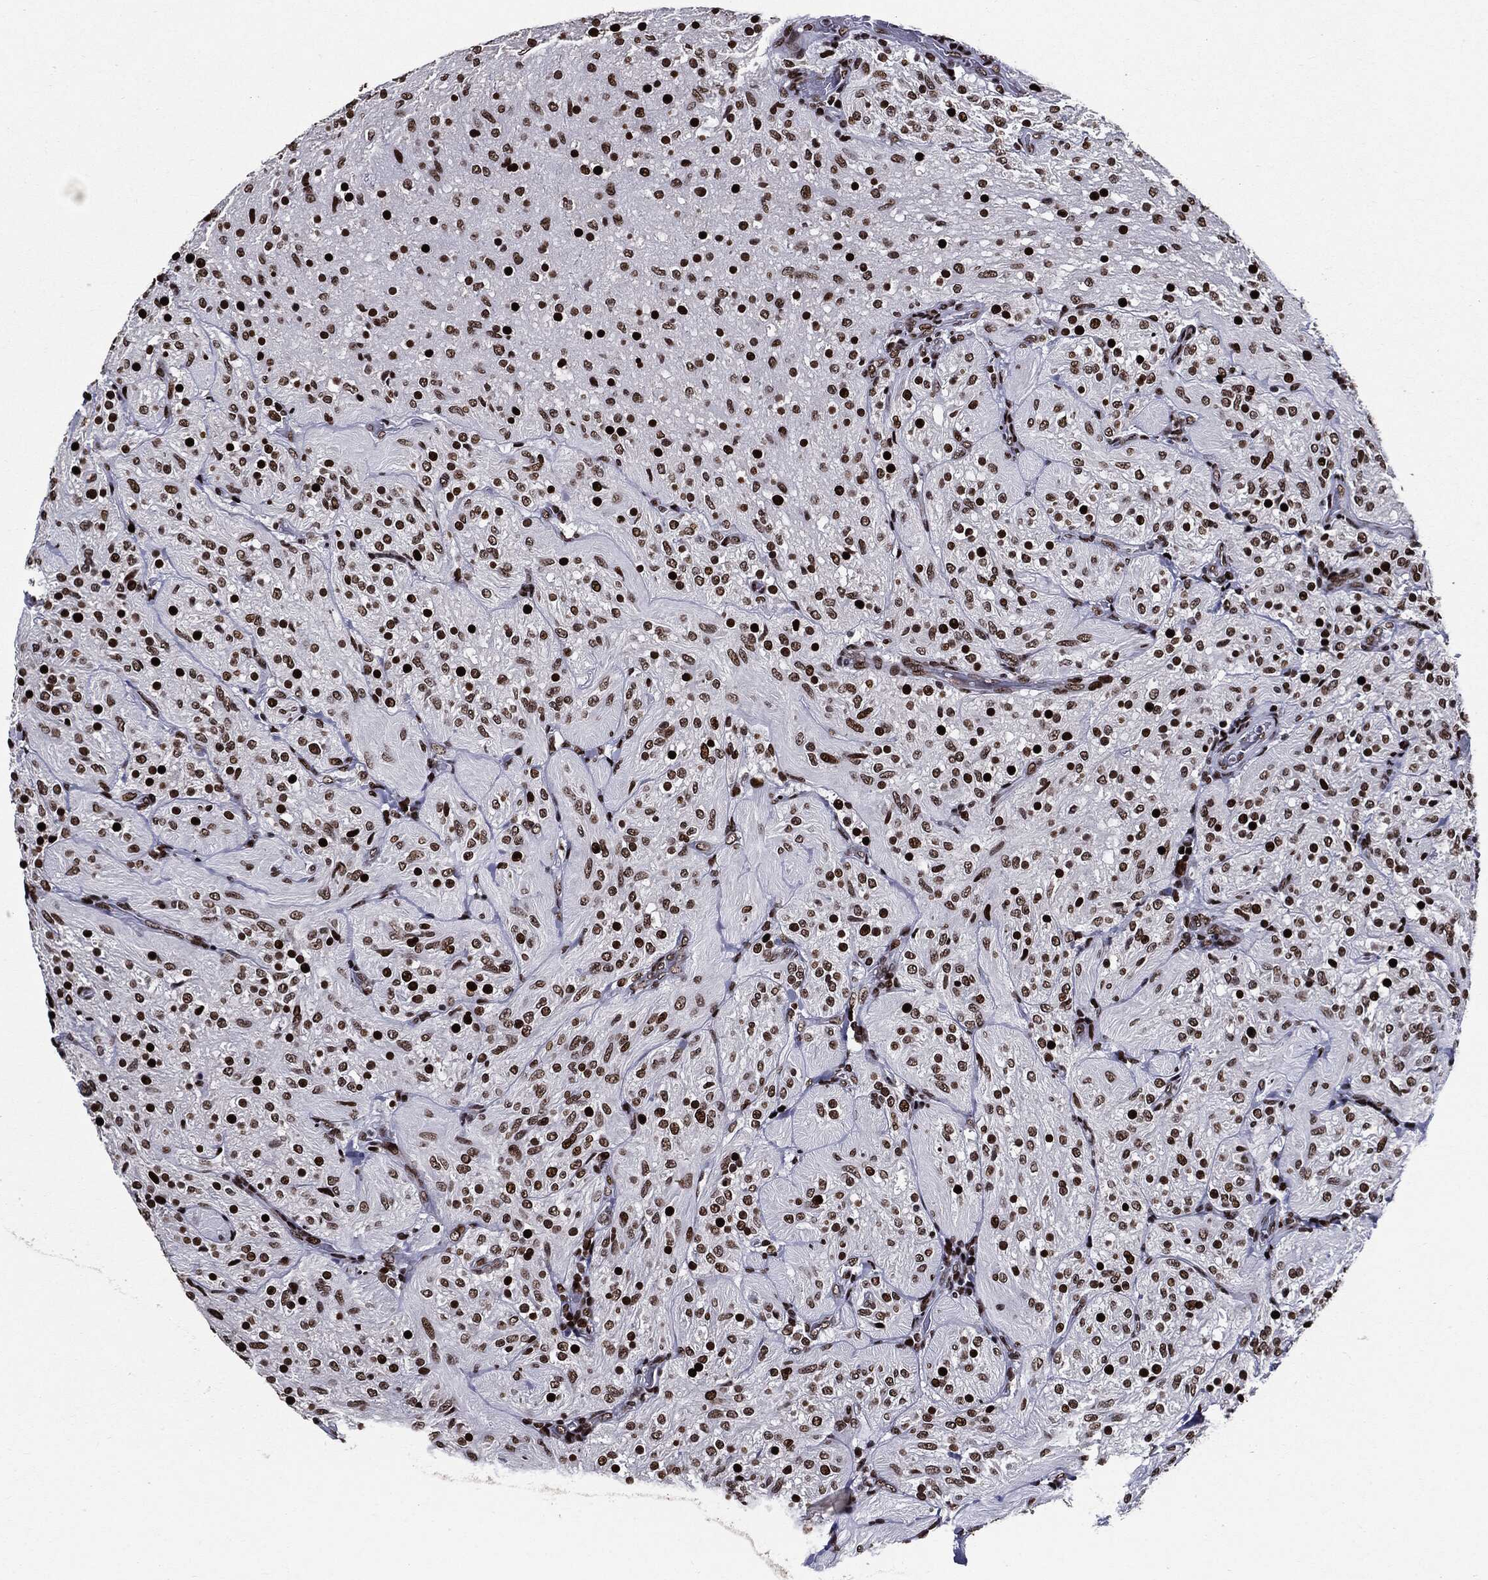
{"staining": {"intensity": "strong", "quantity": ">75%", "location": "nuclear"}, "tissue": "glioma", "cell_type": "Tumor cells", "image_type": "cancer", "snomed": [{"axis": "morphology", "description": "Glioma, malignant, Low grade"}, {"axis": "topography", "description": "Brain"}], "caption": "An immunohistochemistry (IHC) micrograph of neoplastic tissue is shown. Protein staining in brown highlights strong nuclear positivity in malignant glioma (low-grade) within tumor cells.", "gene": "ZFP91", "patient": {"sex": "male", "age": 3}}